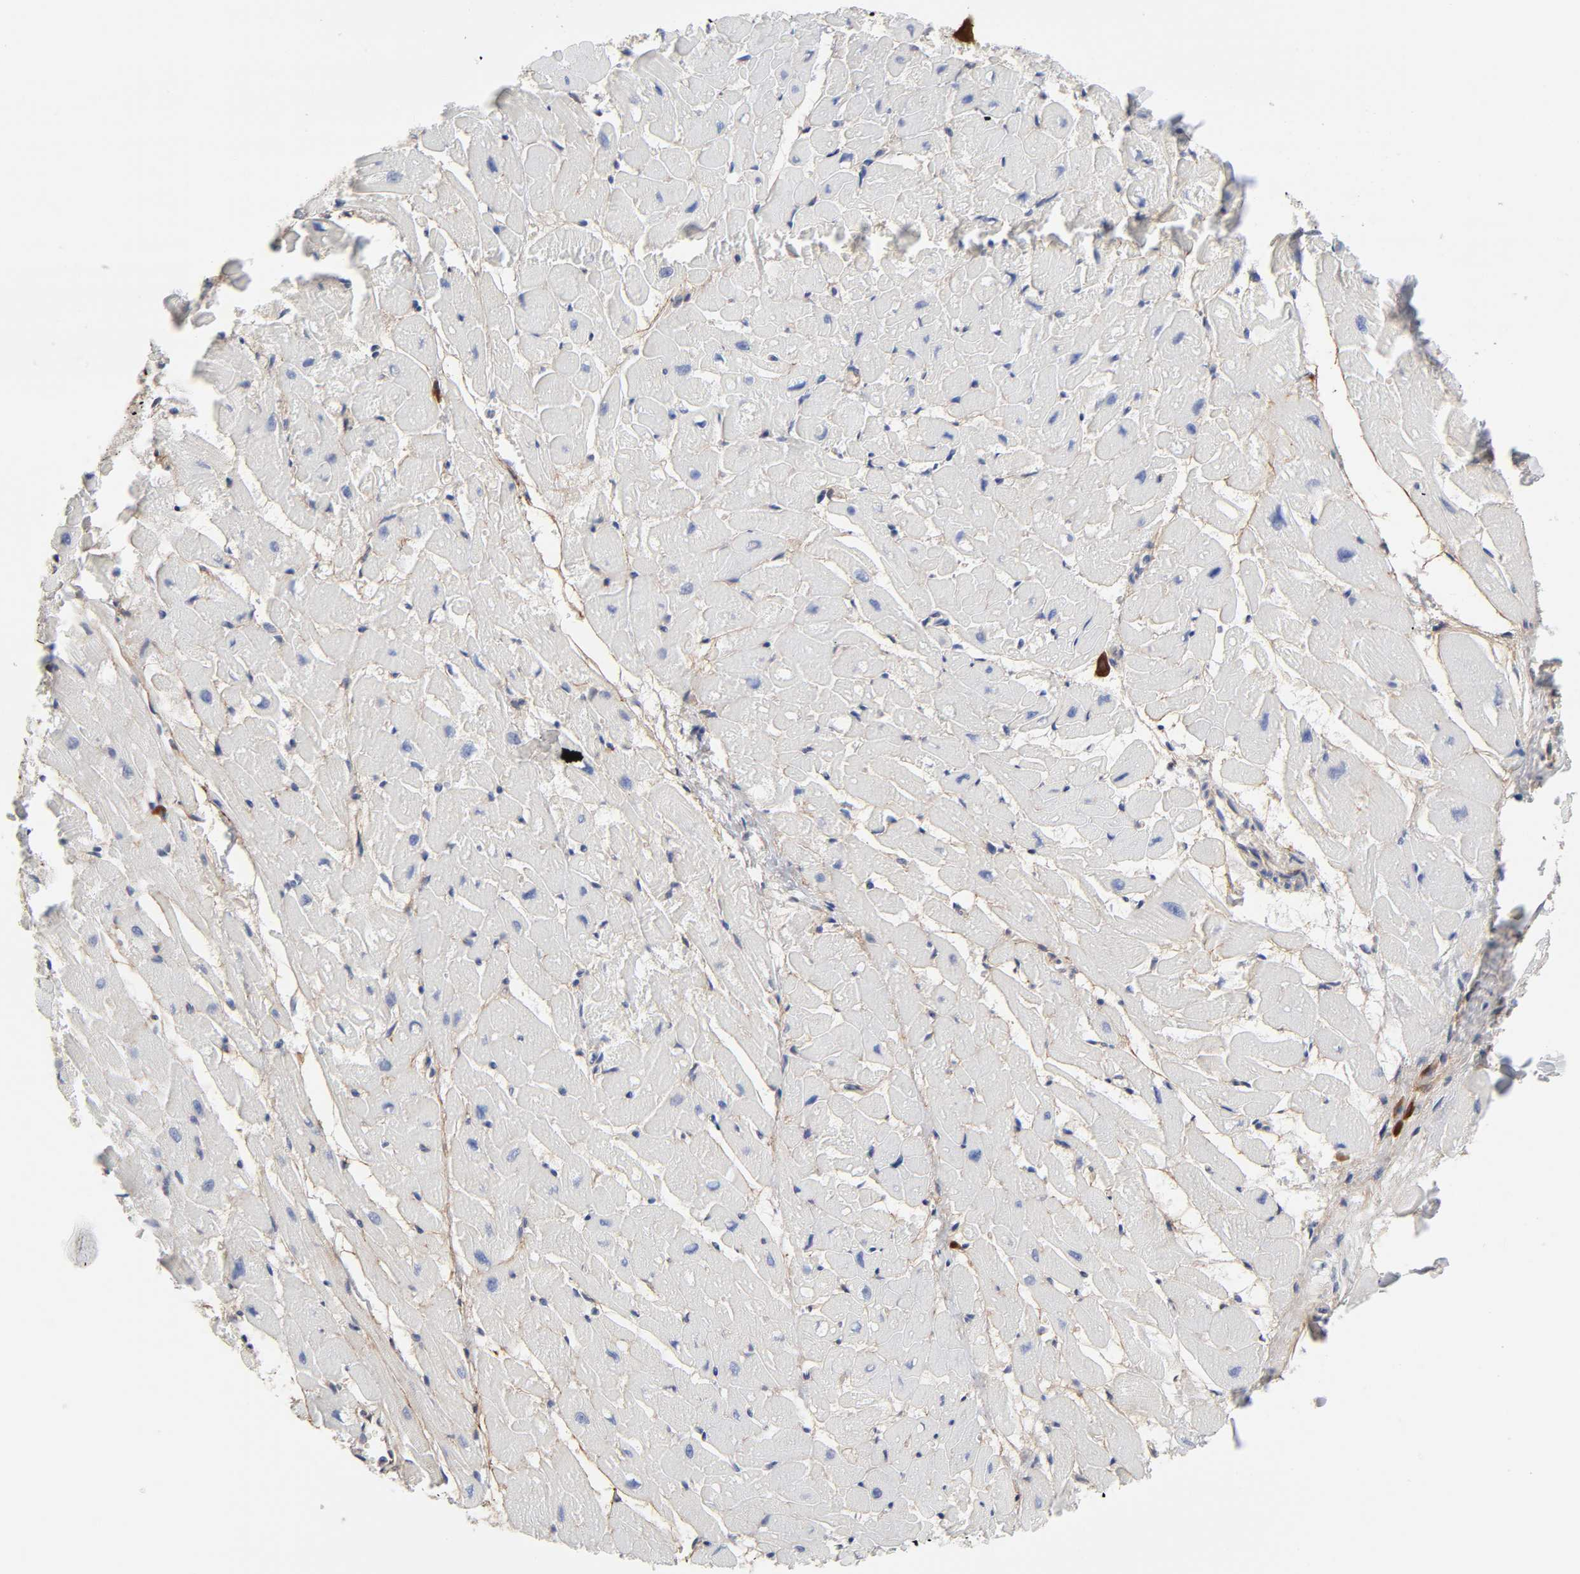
{"staining": {"intensity": "negative", "quantity": "none", "location": "none"}, "tissue": "heart muscle", "cell_type": "Cardiomyocytes", "image_type": "normal", "snomed": [{"axis": "morphology", "description": "Normal tissue, NOS"}, {"axis": "topography", "description": "Heart"}], "caption": "There is no significant staining in cardiomyocytes of heart muscle. Brightfield microscopy of immunohistochemistry stained with DAB (brown) and hematoxylin (blue), captured at high magnification.", "gene": "RAB13", "patient": {"sex": "female", "age": 19}}